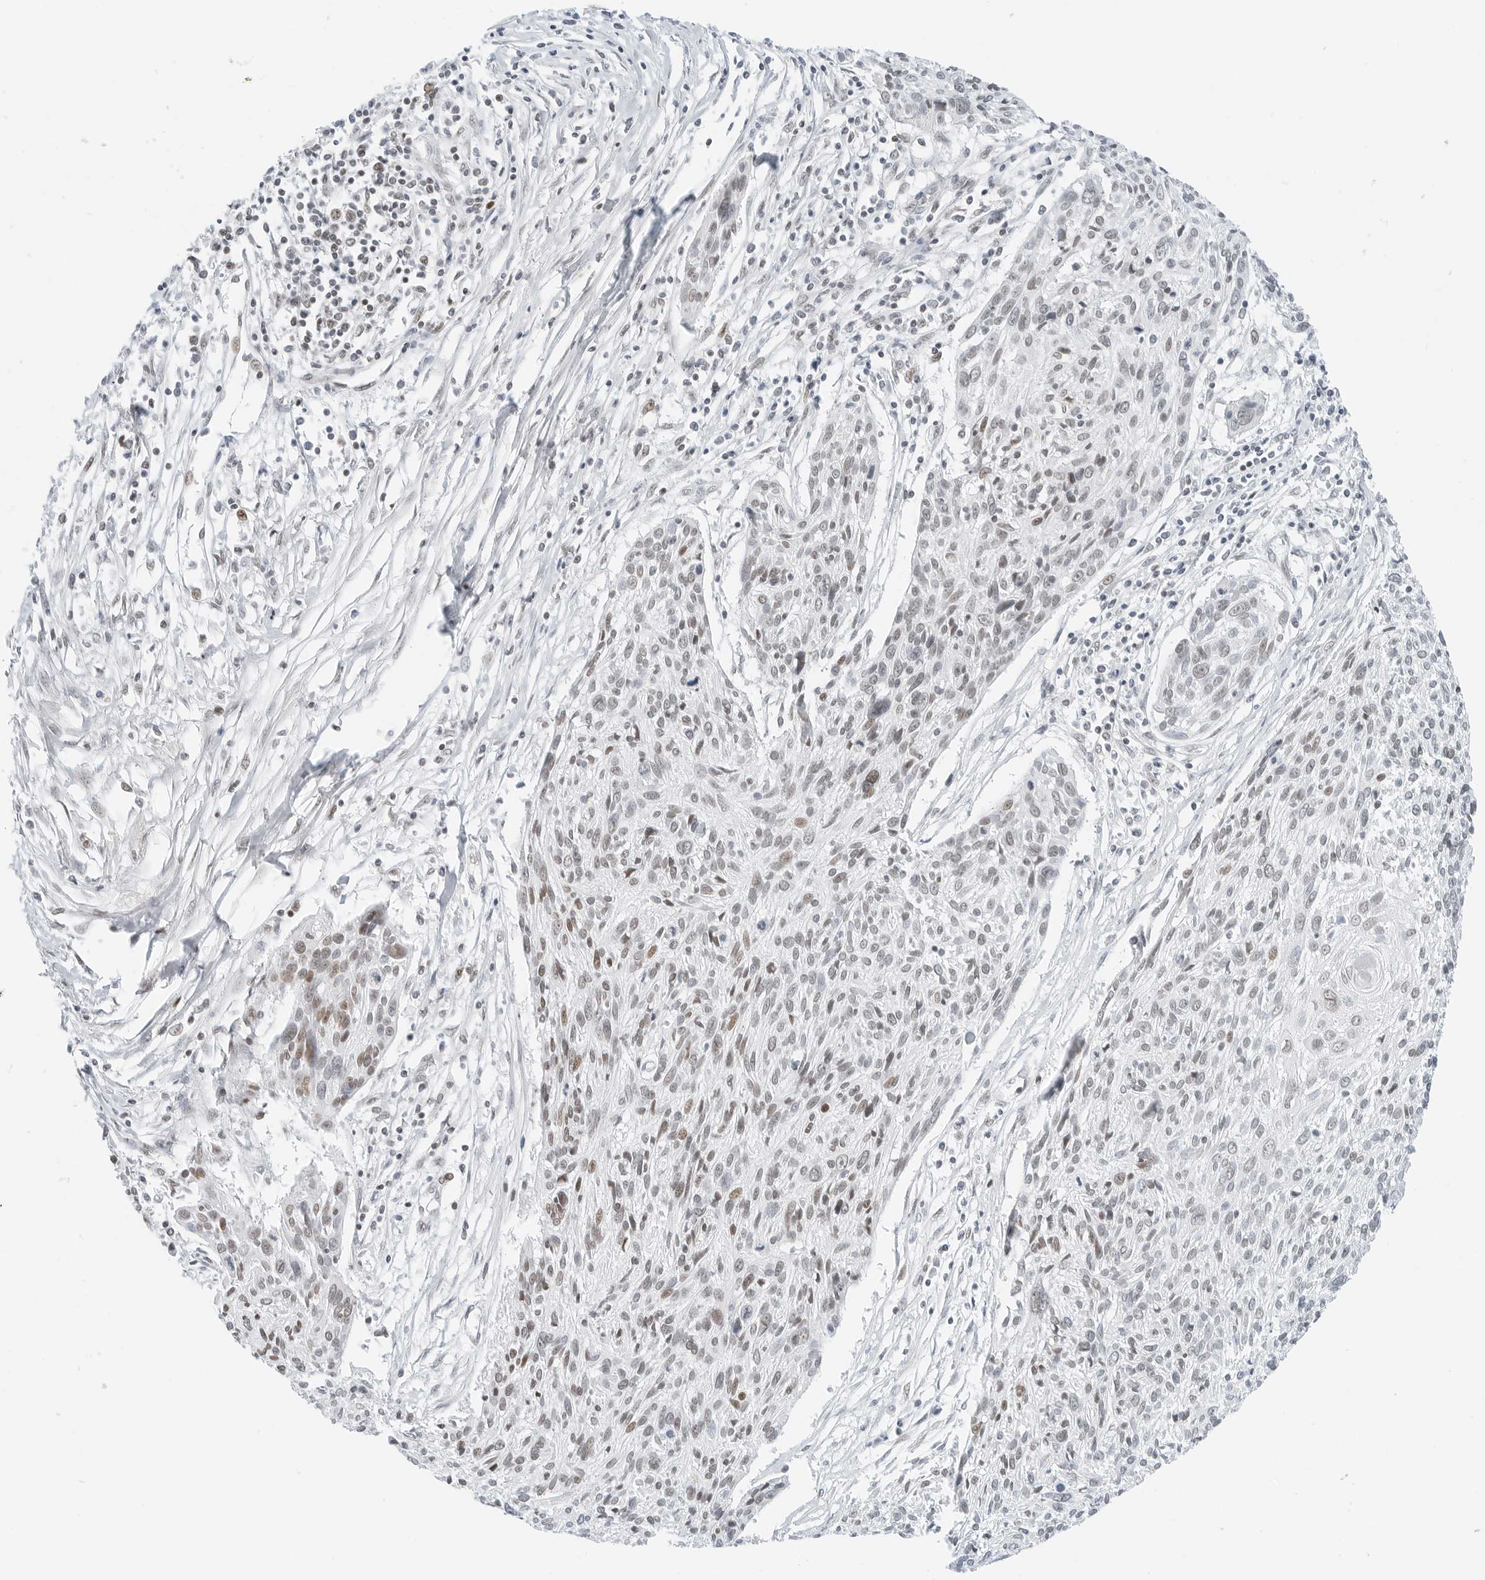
{"staining": {"intensity": "weak", "quantity": "25%-75%", "location": "nuclear"}, "tissue": "cervical cancer", "cell_type": "Tumor cells", "image_type": "cancer", "snomed": [{"axis": "morphology", "description": "Squamous cell carcinoma, NOS"}, {"axis": "topography", "description": "Cervix"}], "caption": "Immunohistochemical staining of human squamous cell carcinoma (cervical) displays low levels of weak nuclear staining in about 25%-75% of tumor cells.", "gene": "CRTC2", "patient": {"sex": "female", "age": 51}}